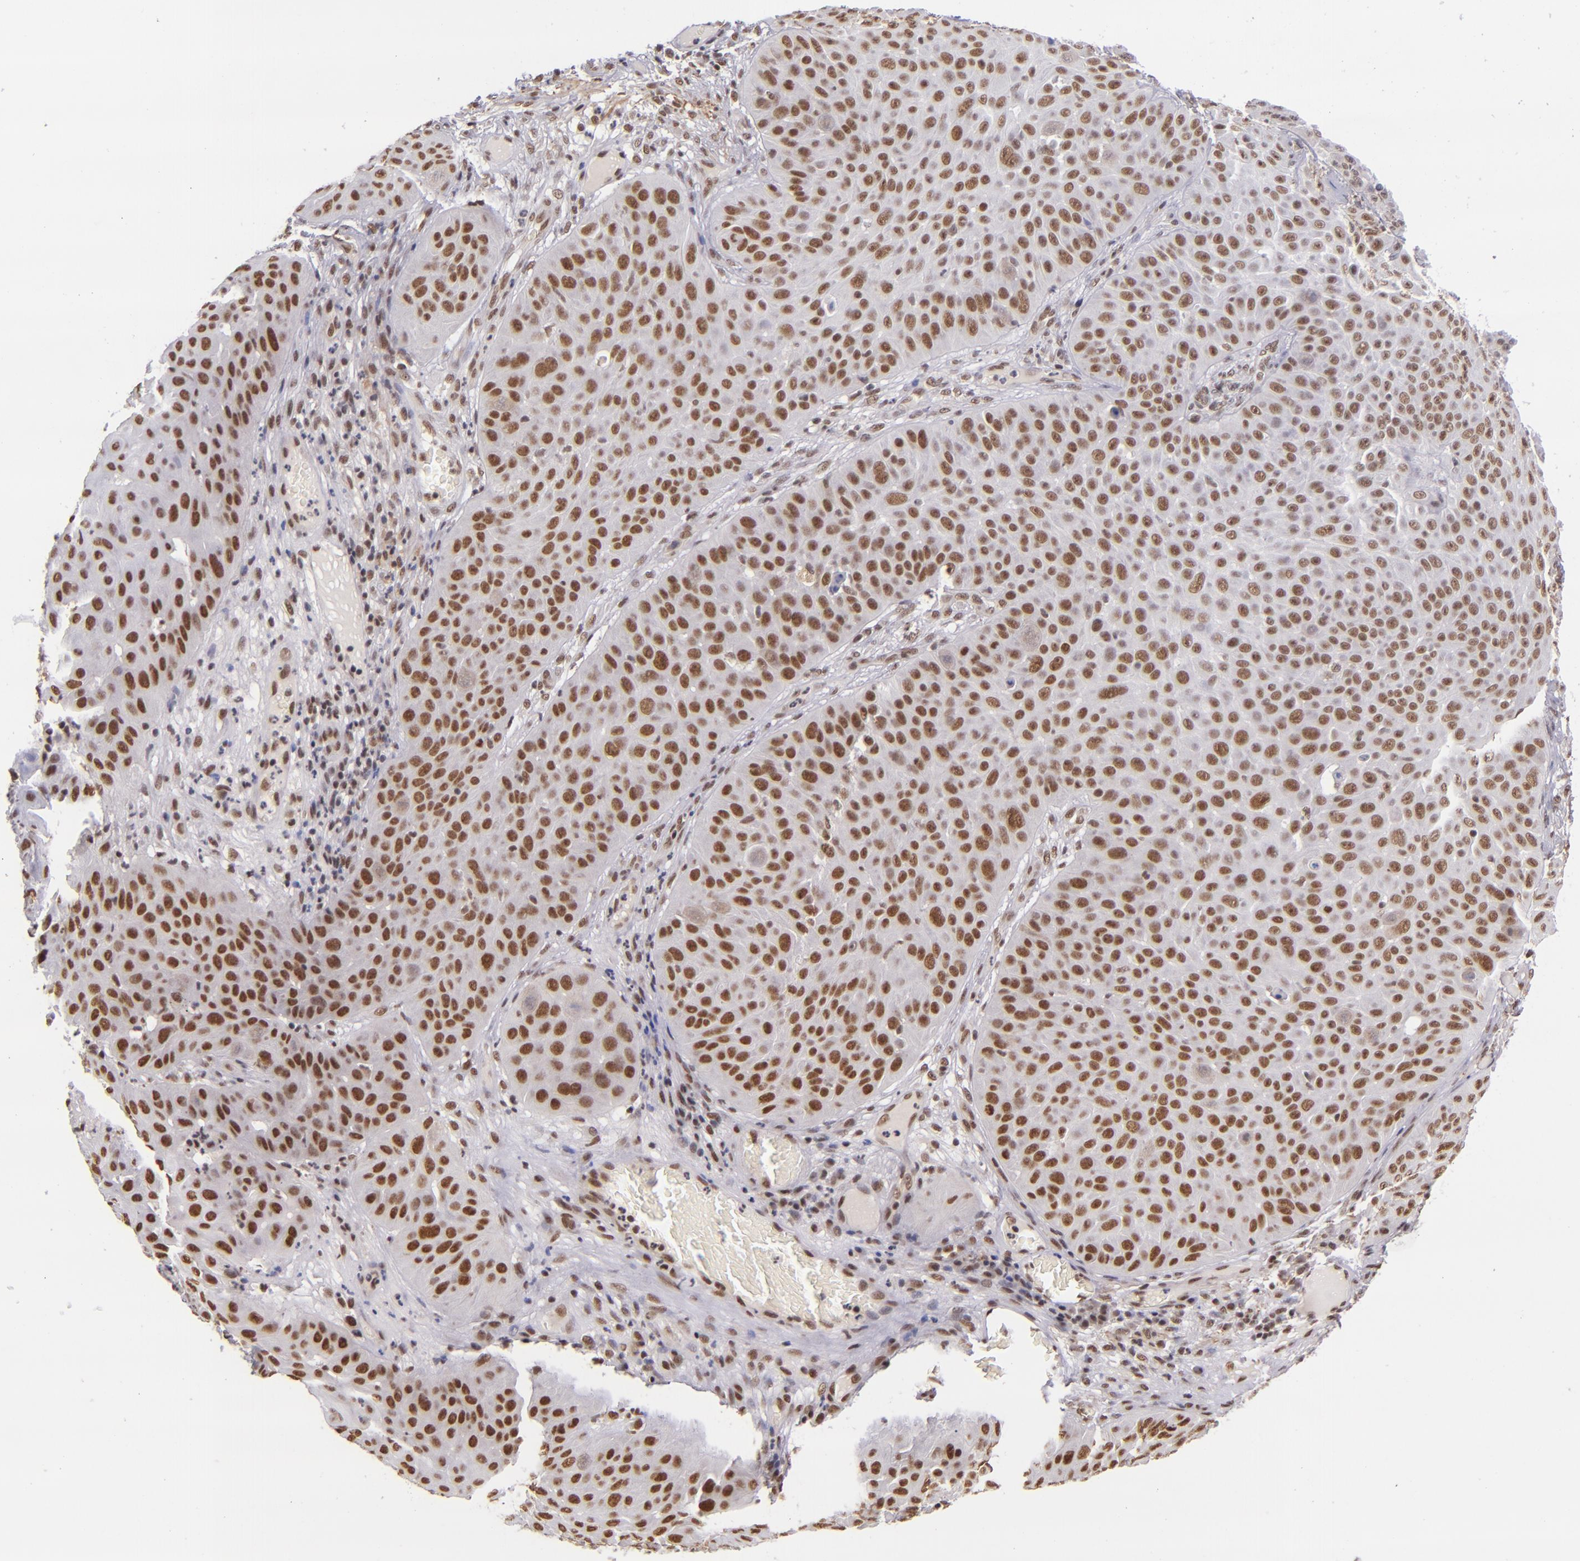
{"staining": {"intensity": "moderate", "quantity": ">75%", "location": "nuclear"}, "tissue": "skin cancer", "cell_type": "Tumor cells", "image_type": "cancer", "snomed": [{"axis": "morphology", "description": "Squamous cell carcinoma, NOS"}, {"axis": "topography", "description": "Skin"}], "caption": "Immunohistochemistry (DAB) staining of squamous cell carcinoma (skin) displays moderate nuclear protein positivity in approximately >75% of tumor cells.", "gene": "ZNF148", "patient": {"sex": "male", "age": 82}}